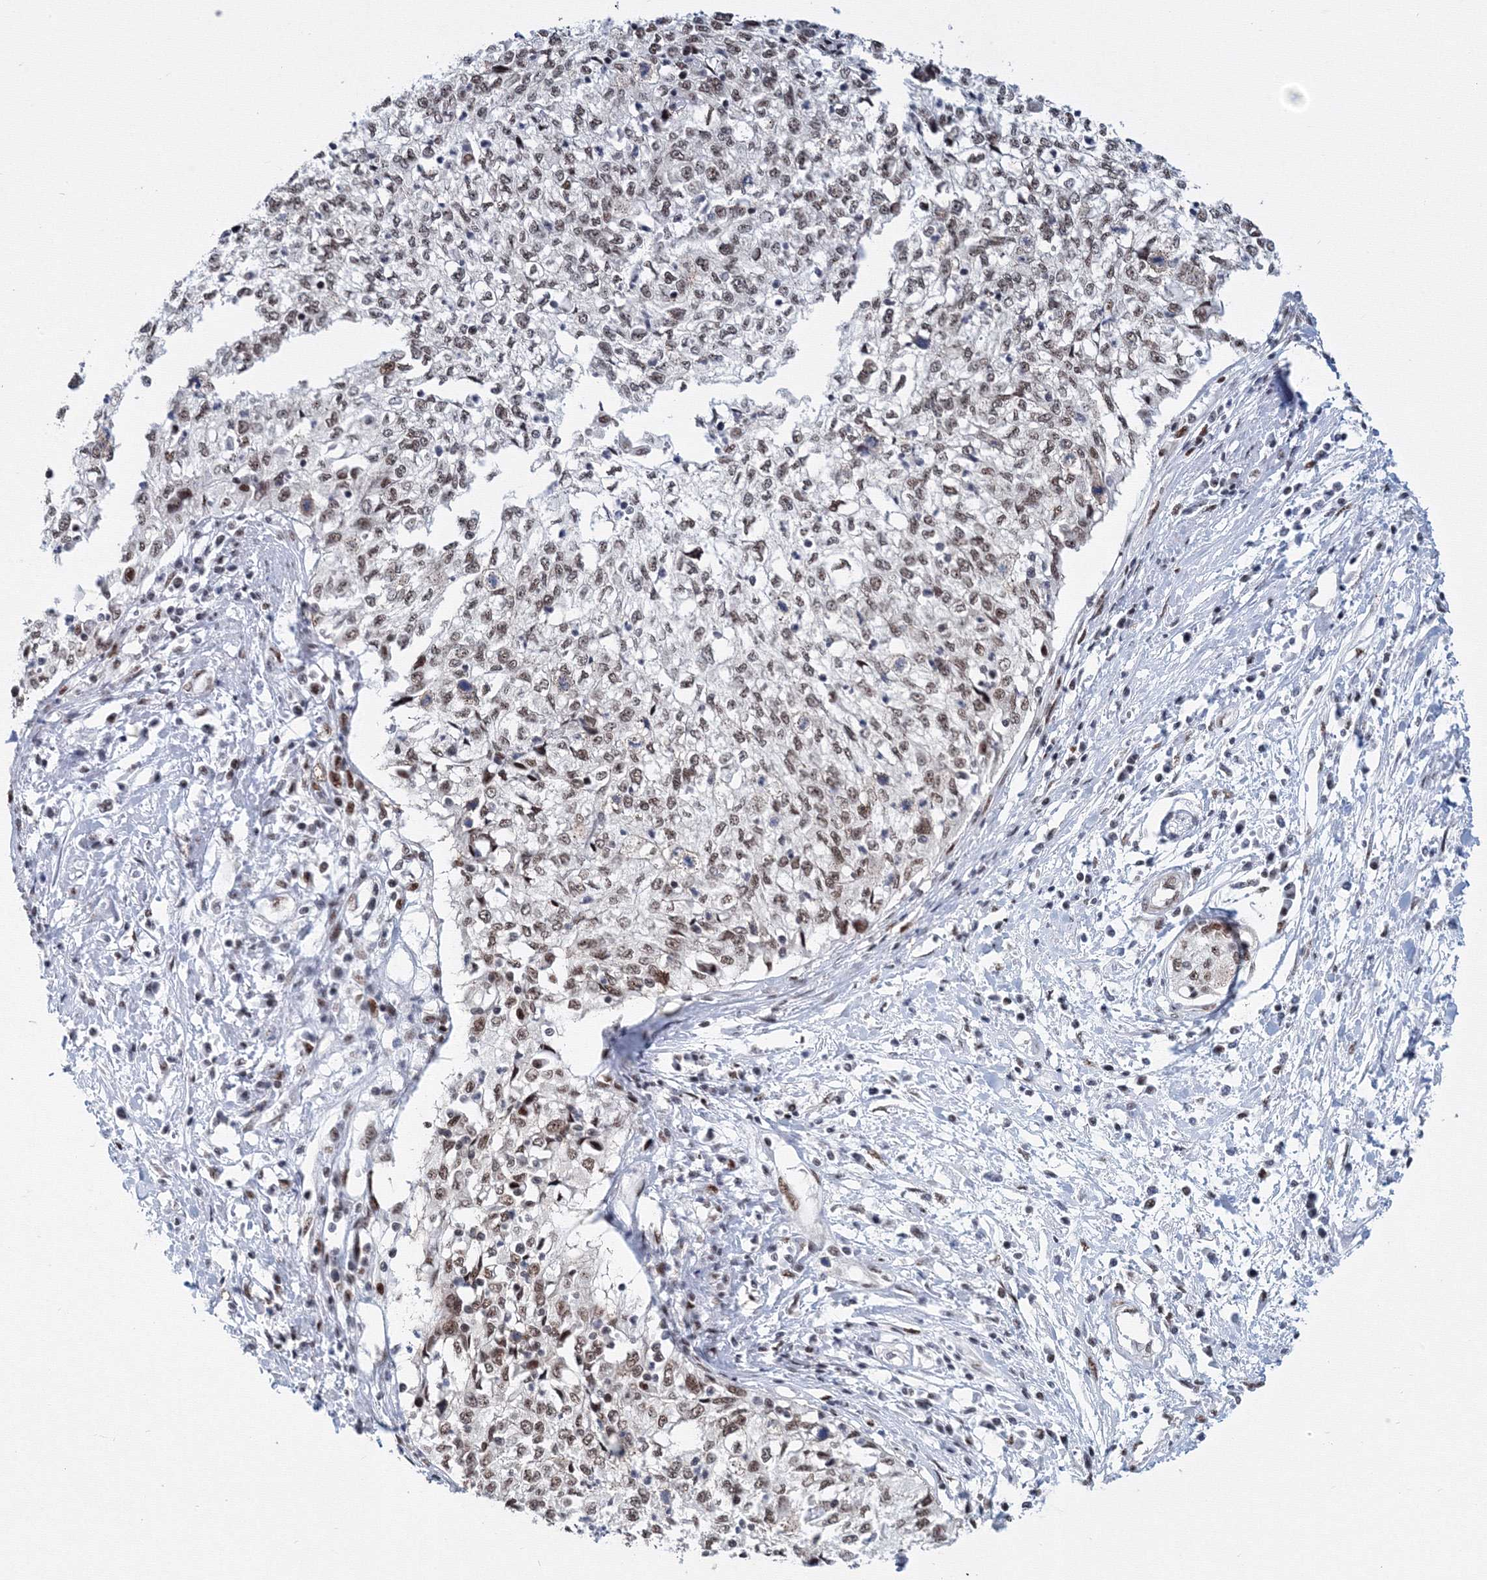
{"staining": {"intensity": "weak", "quantity": ">75%", "location": "nuclear"}, "tissue": "cervical cancer", "cell_type": "Tumor cells", "image_type": "cancer", "snomed": [{"axis": "morphology", "description": "Squamous cell carcinoma, NOS"}, {"axis": "topography", "description": "Cervix"}], "caption": "Cervical cancer (squamous cell carcinoma) stained with DAB (3,3'-diaminobenzidine) immunohistochemistry (IHC) reveals low levels of weak nuclear positivity in about >75% of tumor cells. Immunohistochemistry stains the protein of interest in brown and the nuclei are stained blue.", "gene": "SF3B6", "patient": {"sex": "female", "age": 57}}